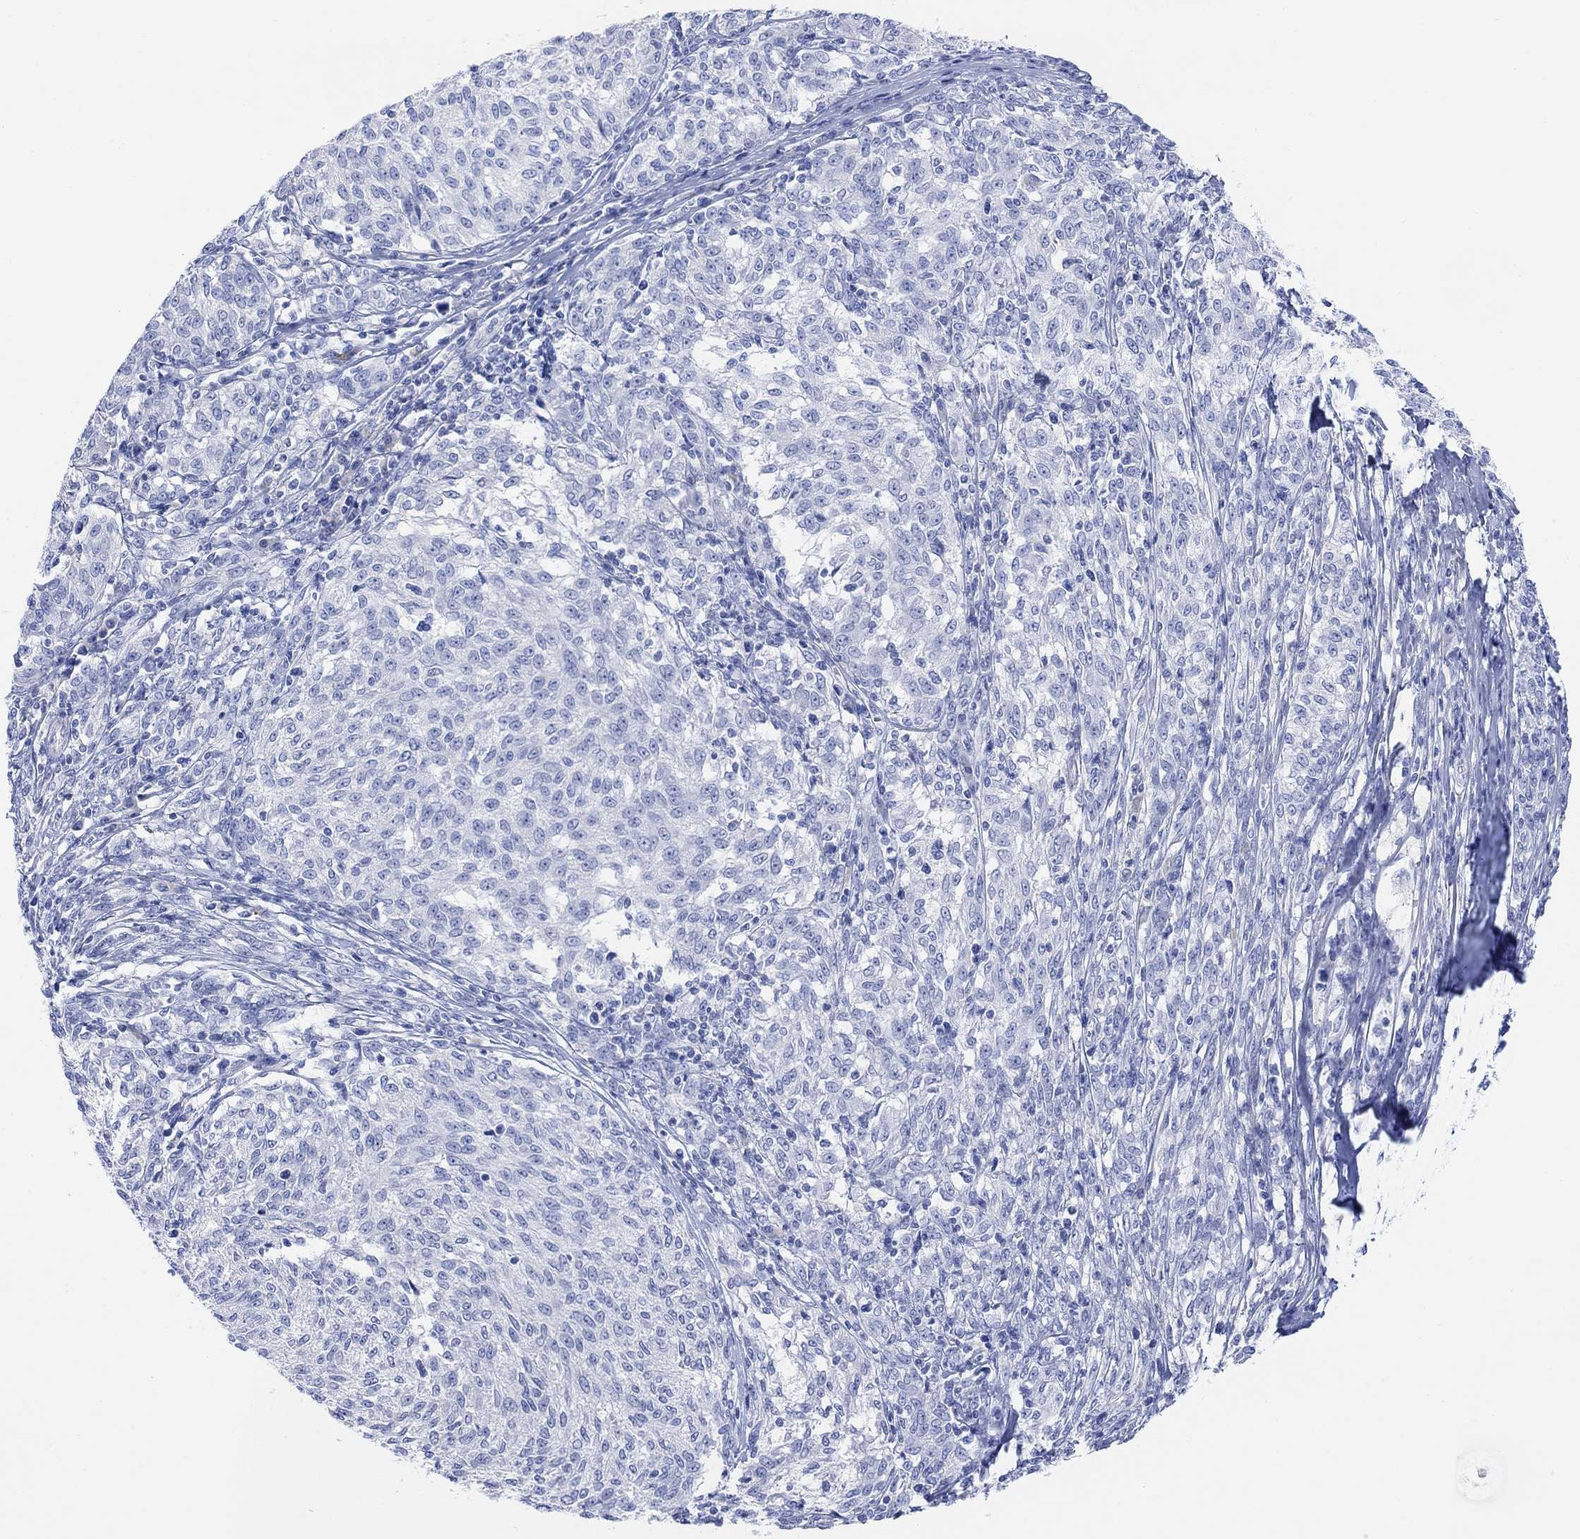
{"staining": {"intensity": "negative", "quantity": "none", "location": "none"}, "tissue": "melanoma", "cell_type": "Tumor cells", "image_type": "cancer", "snomed": [{"axis": "morphology", "description": "Malignant melanoma, NOS"}, {"axis": "topography", "description": "Skin"}], "caption": "Tumor cells are negative for brown protein staining in melanoma.", "gene": "GNG13", "patient": {"sex": "female", "age": 72}}